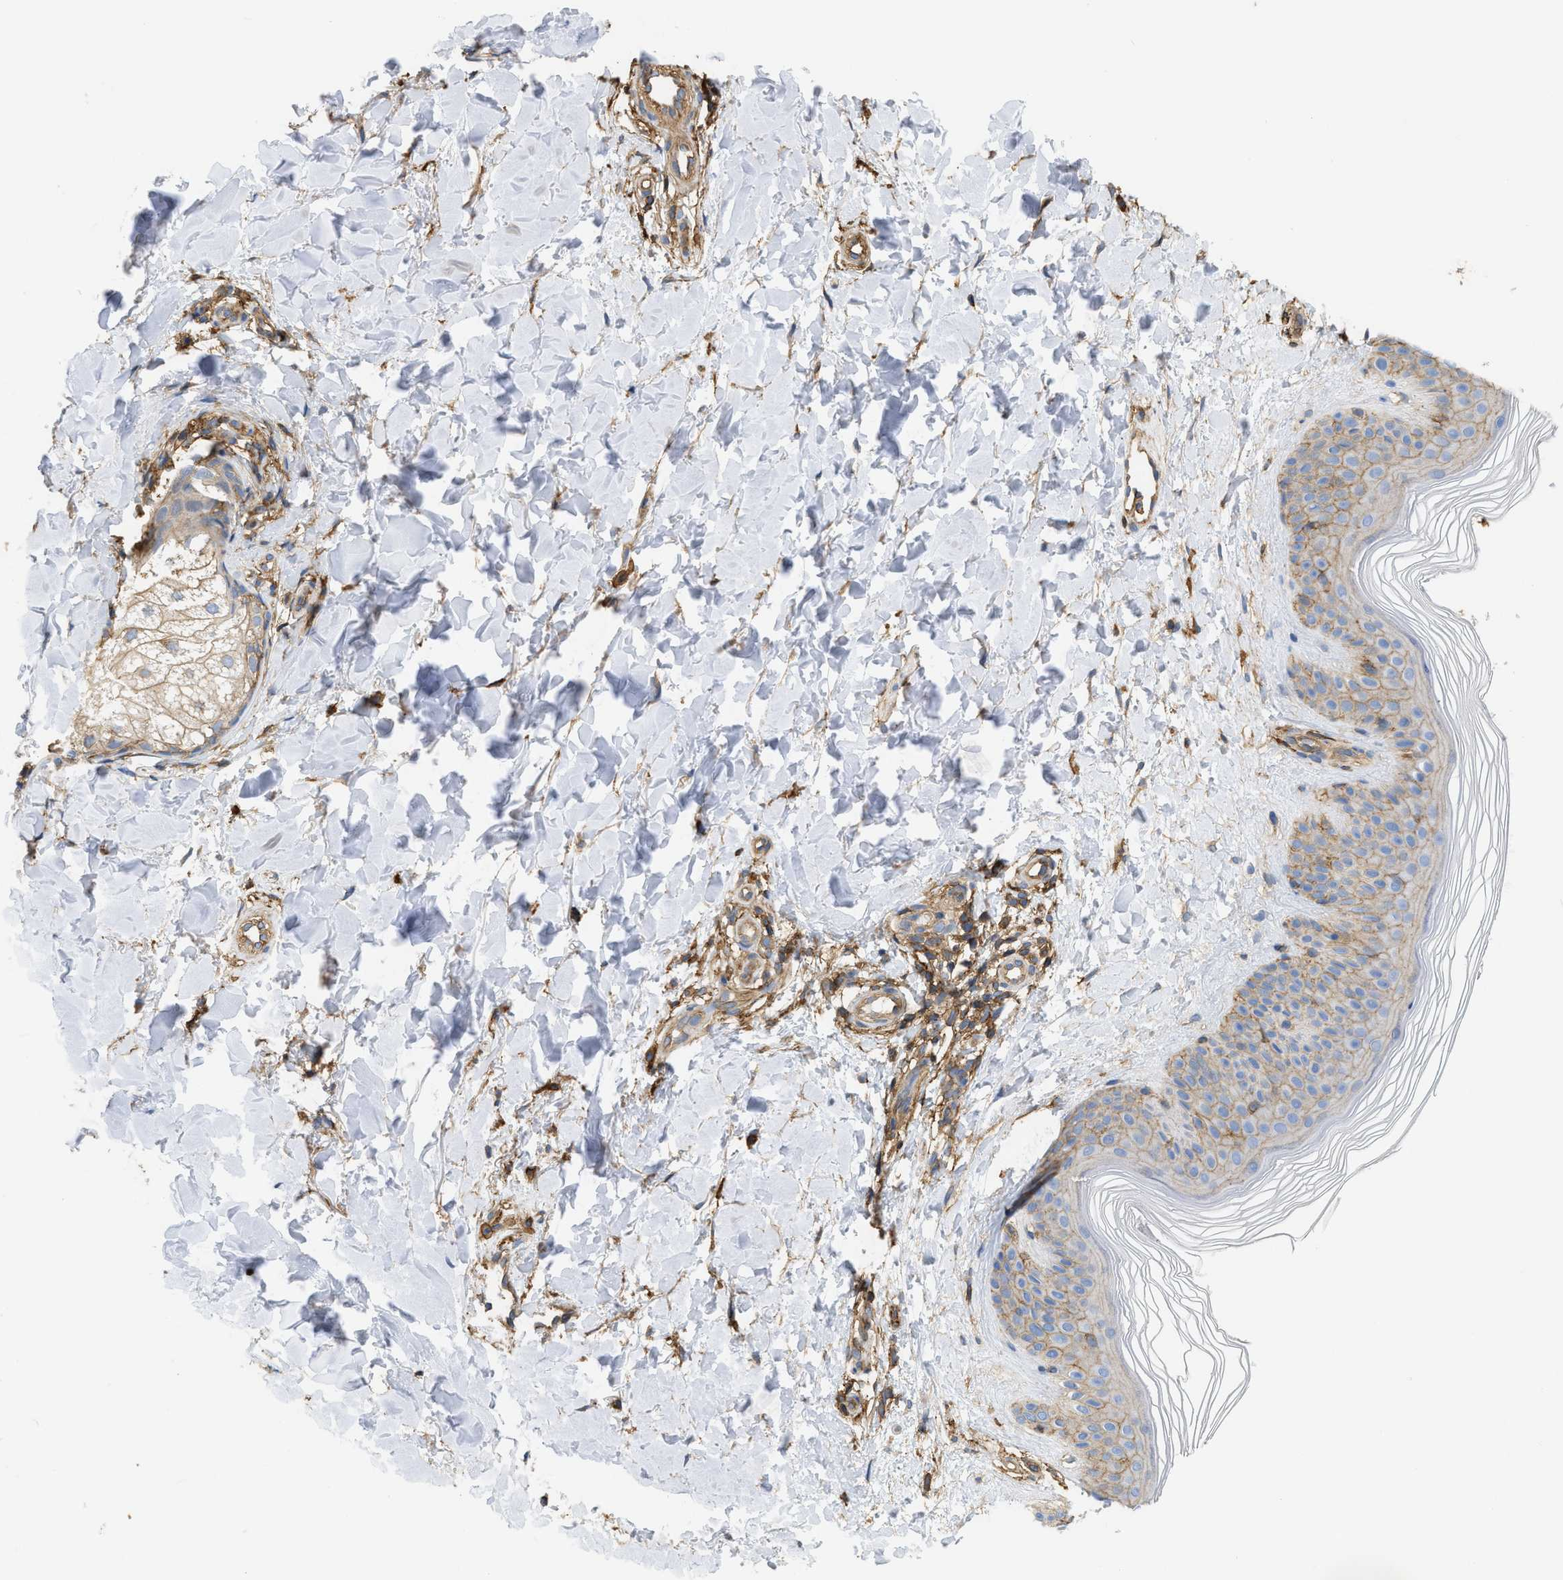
{"staining": {"intensity": "moderate", "quantity": ">75%", "location": "cytoplasmic/membranous"}, "tissue": "skin", "cell_type": "Fibroblasts", "image_type": "normal", "snomed": [{"axis": "morphology", "description": "Normal tissue, NOS"}, {"axis": "morphology", "description": "Malignant melanoma, Metastatic site"}, {"axis": "topography", "description": "Skin"}], "caption": "Immunohistochemistry (IHC) (DAB (3,3'-diaminobenzidine)) staining of normal human skin exhibits moderate cytoplasmic/membranous protein expression in approximately >75% of fibroblasts.", "gene": "GNB4", "patient": {"sex": "male", "age": 41}}